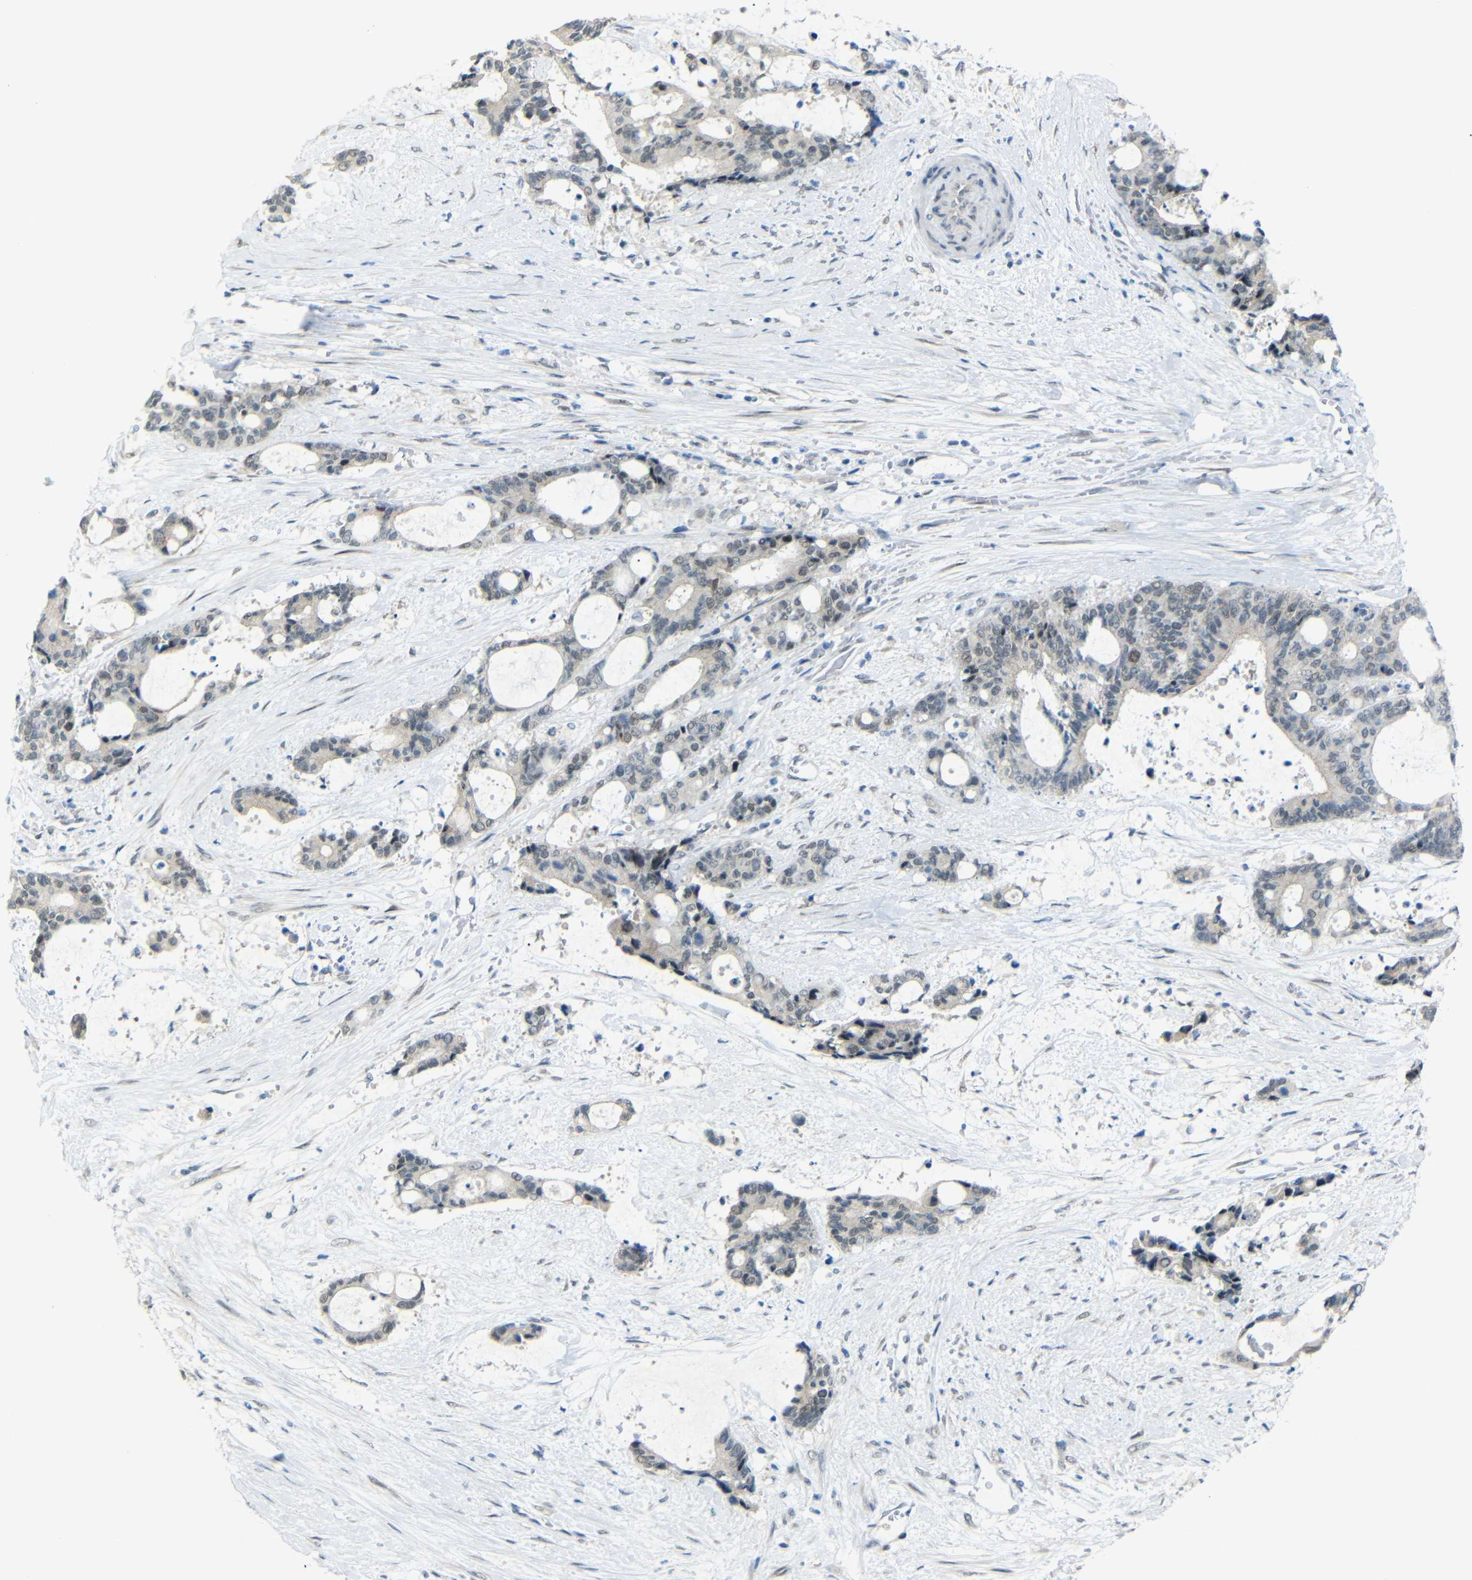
{"staining": {"intensity": "weak", "quantity": "<25%", "location": "nuclear"}, "tissue": "liver cancer", "cell_type": "Tumor cells", "image_type": "cancer", "snomed": [{"axis": "morphology", "description": "Normal tissue, NOS"}, {"axis": "morphology", "description": "Cholangiocarcinoma"}, {"axis": "topography", "description": "Liver"}, {"axis": "topography", "description": "Peripheral nerve tissue"}], "caption": "An IHC histopathology image of liver cancer is shown. There is no staining in tumor cells of liver cancer.", "gene": "GPR158", "patient": {"sex": "female", "age": 73}}